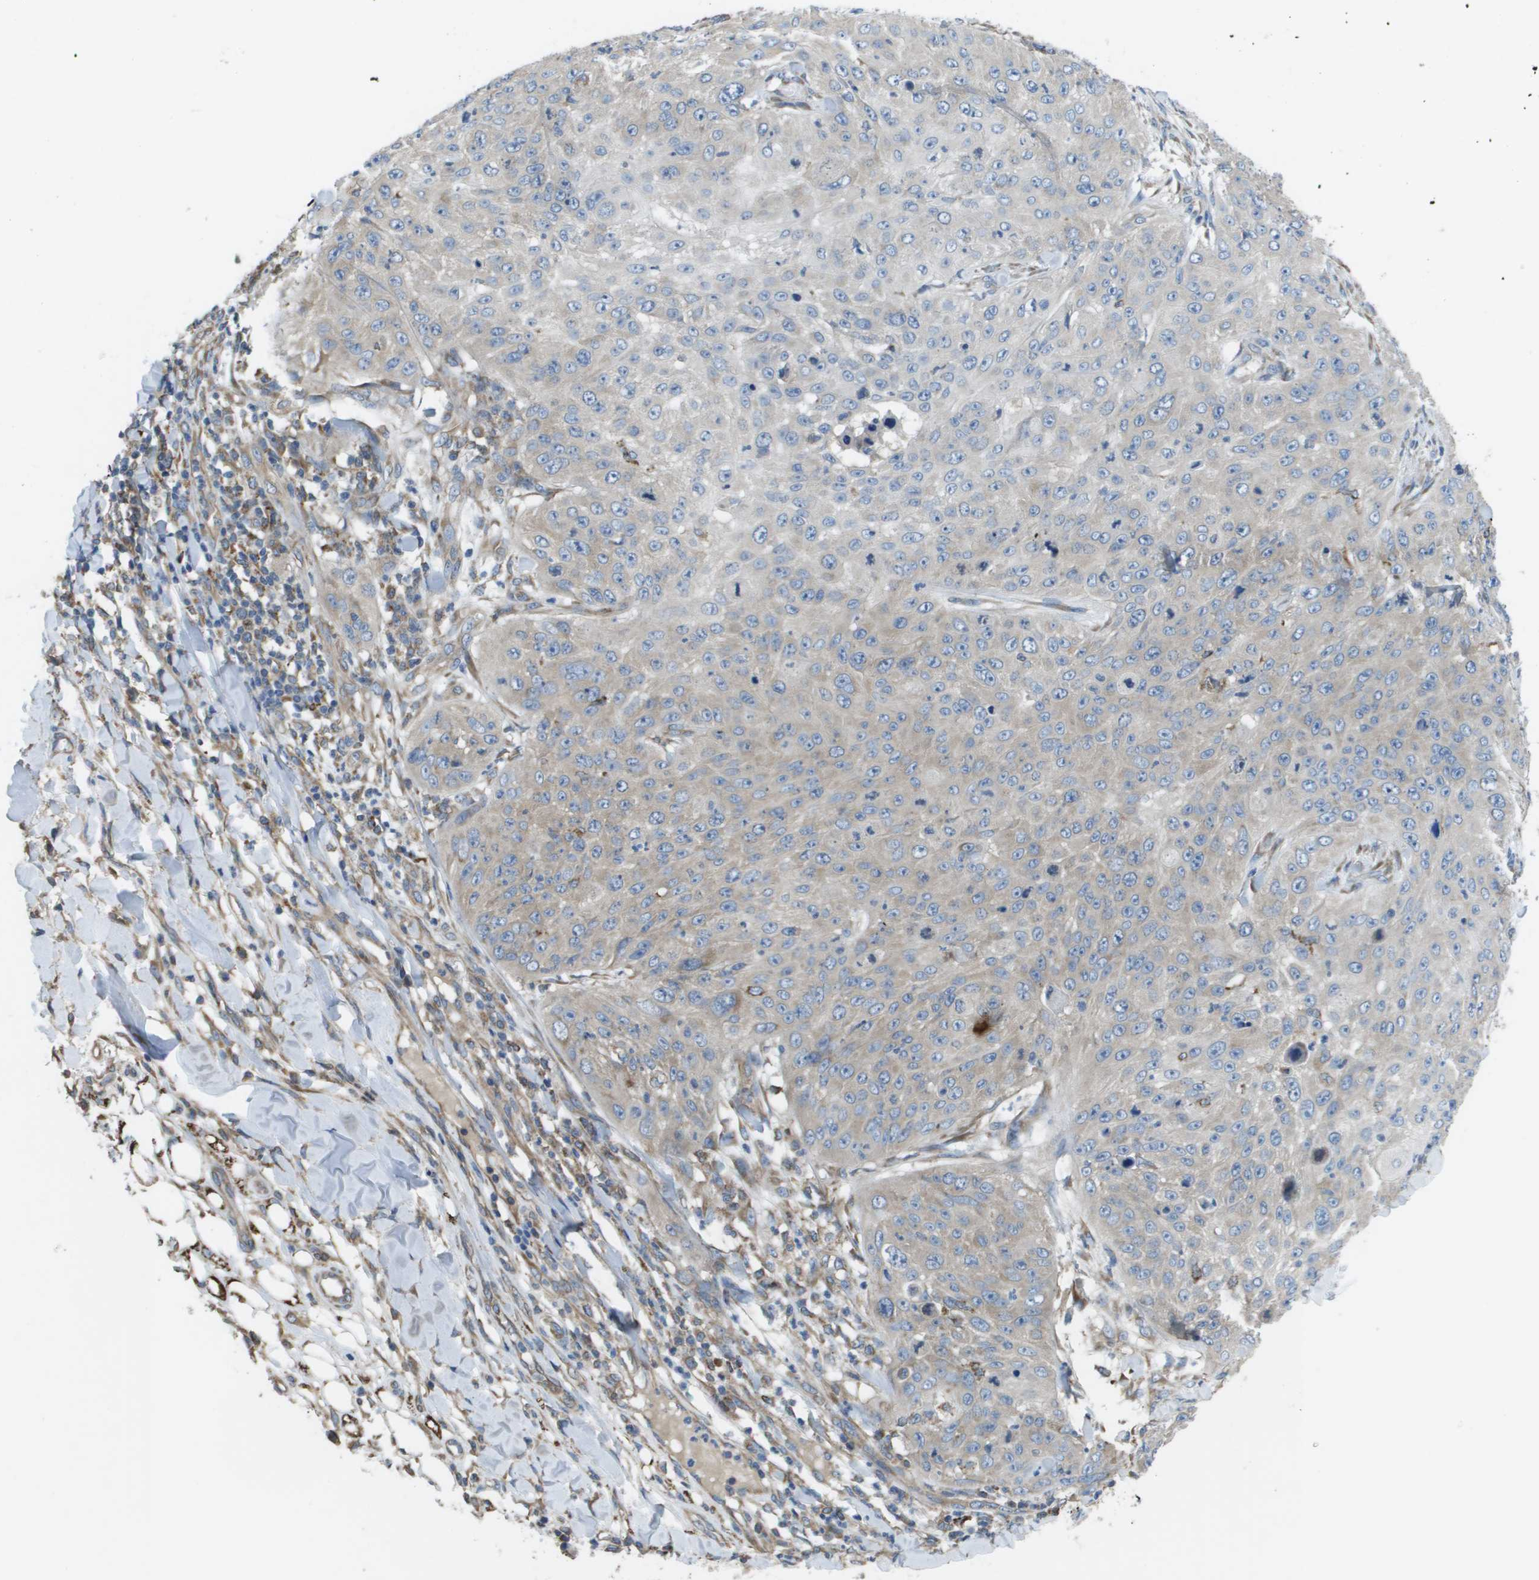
{"staining": {"intensity": "weak", "quantity": "<25%", "location": "cytoplasmic/membranous"}, "tissue": "skin cancer", "cell_type": "Tumor cells", "image_type": "cancer", "snomed": [{"axis": "morphology", "description": "Squamous cell carcinoma, NOS"}, {"axis": "topography", "description": "Skin"}], "caption": "There is no significant staining in tumor cells of squamous cell carcinoma (skin).", "gene": "CLCN2", "patient": {"sex": "female", "age": 80}}